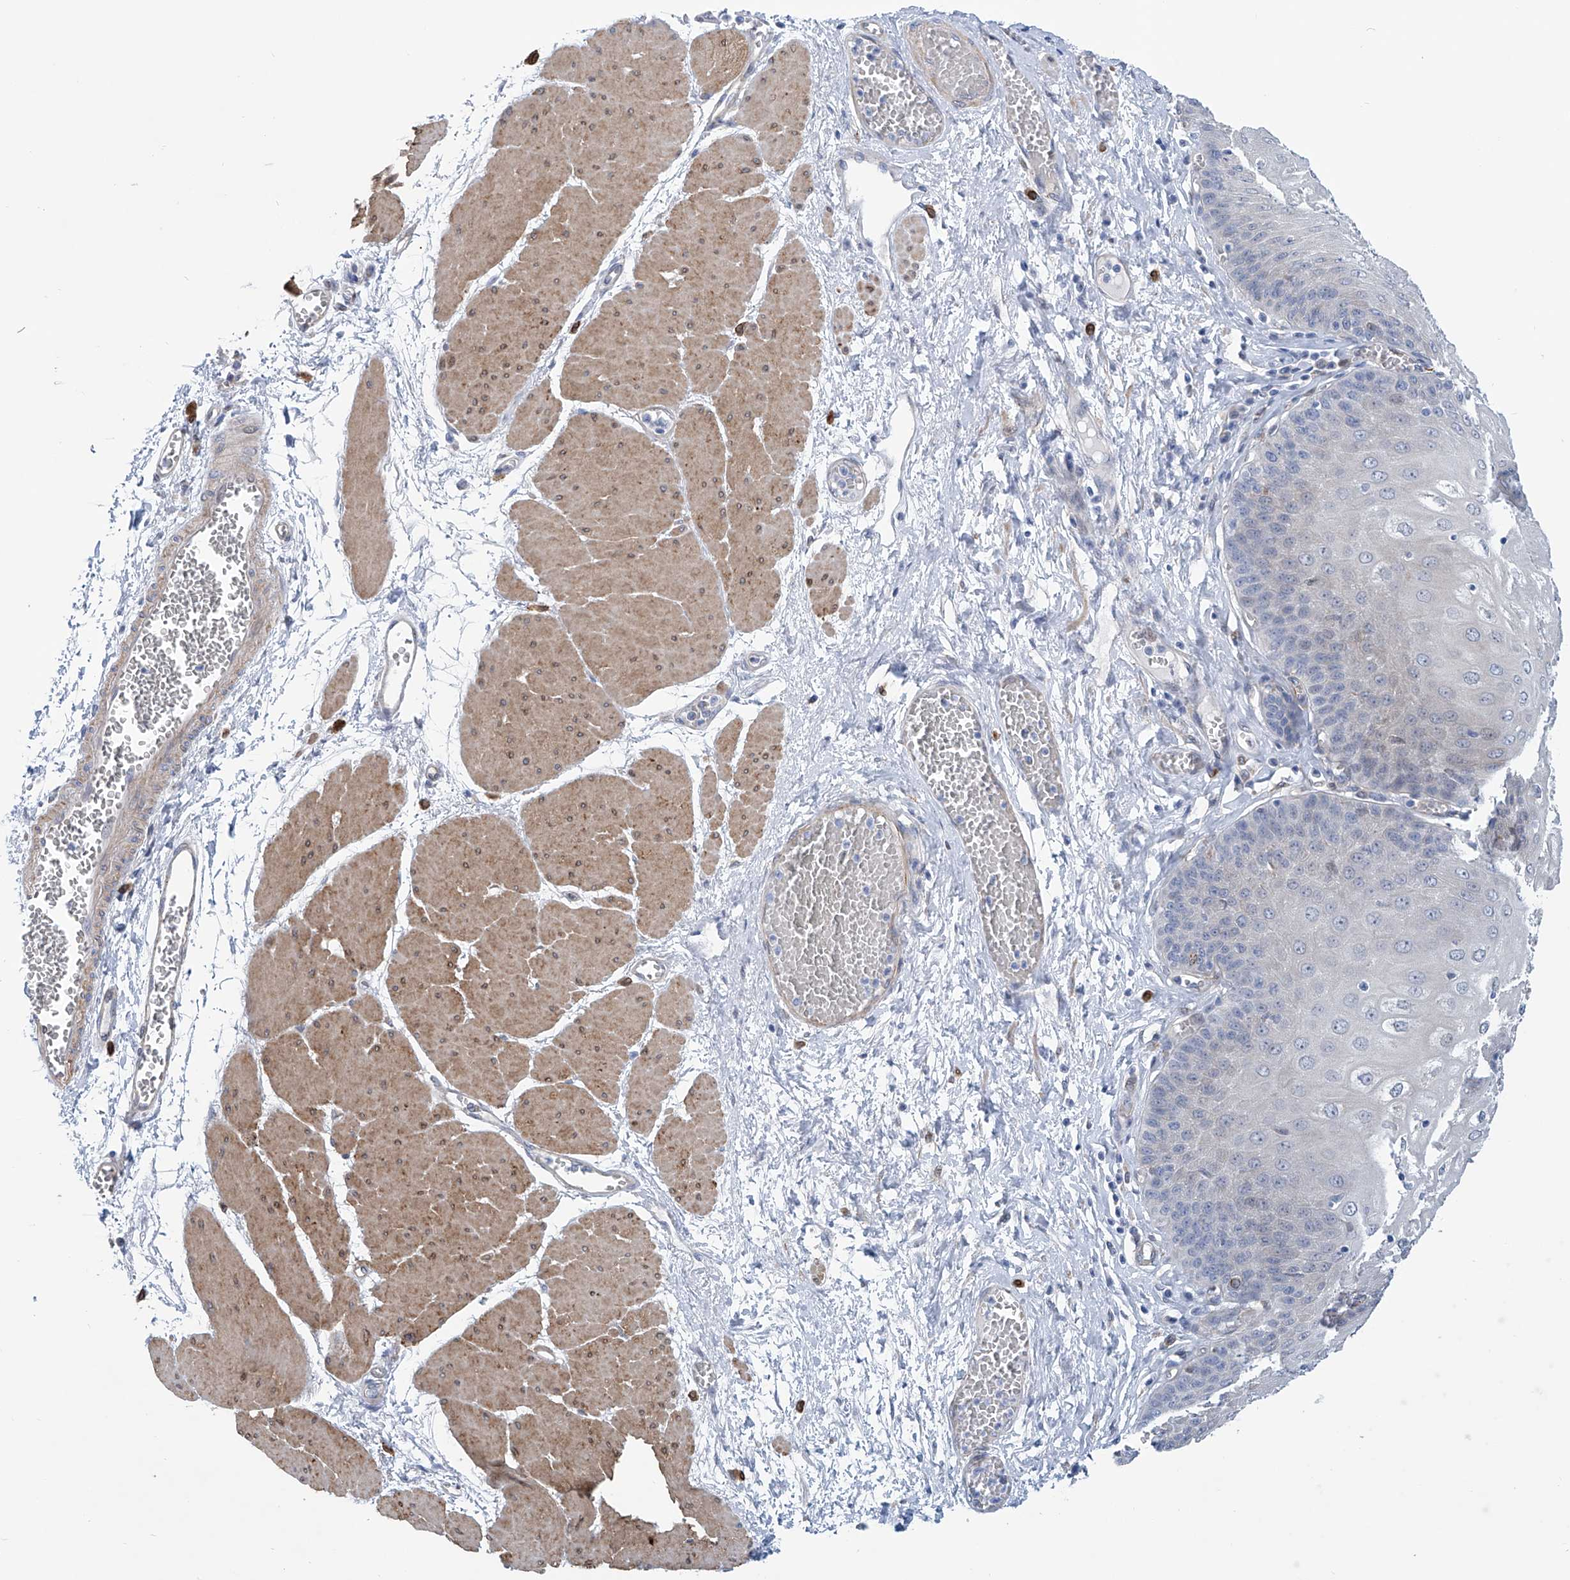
{"staining": {"intensity": "moderate", "quantity": "<25%", "location": "cytoplasmic/membranous"}, "tissue": "esophagus", "cell_type": "Squamous epithelial cells", "image_type": "normal", "snomed": [{"axis": "morphology", "description": "Normal tissue, NOS"}, {"axis": "topography", "description": "Esophagus"}], "caption": "Esophagus stained with DAB immunohistochemistry reveals low levels of moderate cytoplasmic/membranous expression in about <25% of squamous epithelial cells. The protein of interest is stained brown, and the nuclei are stained in blue (DAB IHC with brightfield microscopy, high magnification).", "gene": "TNN", "patient": {"sex": "male", "age": 60}}